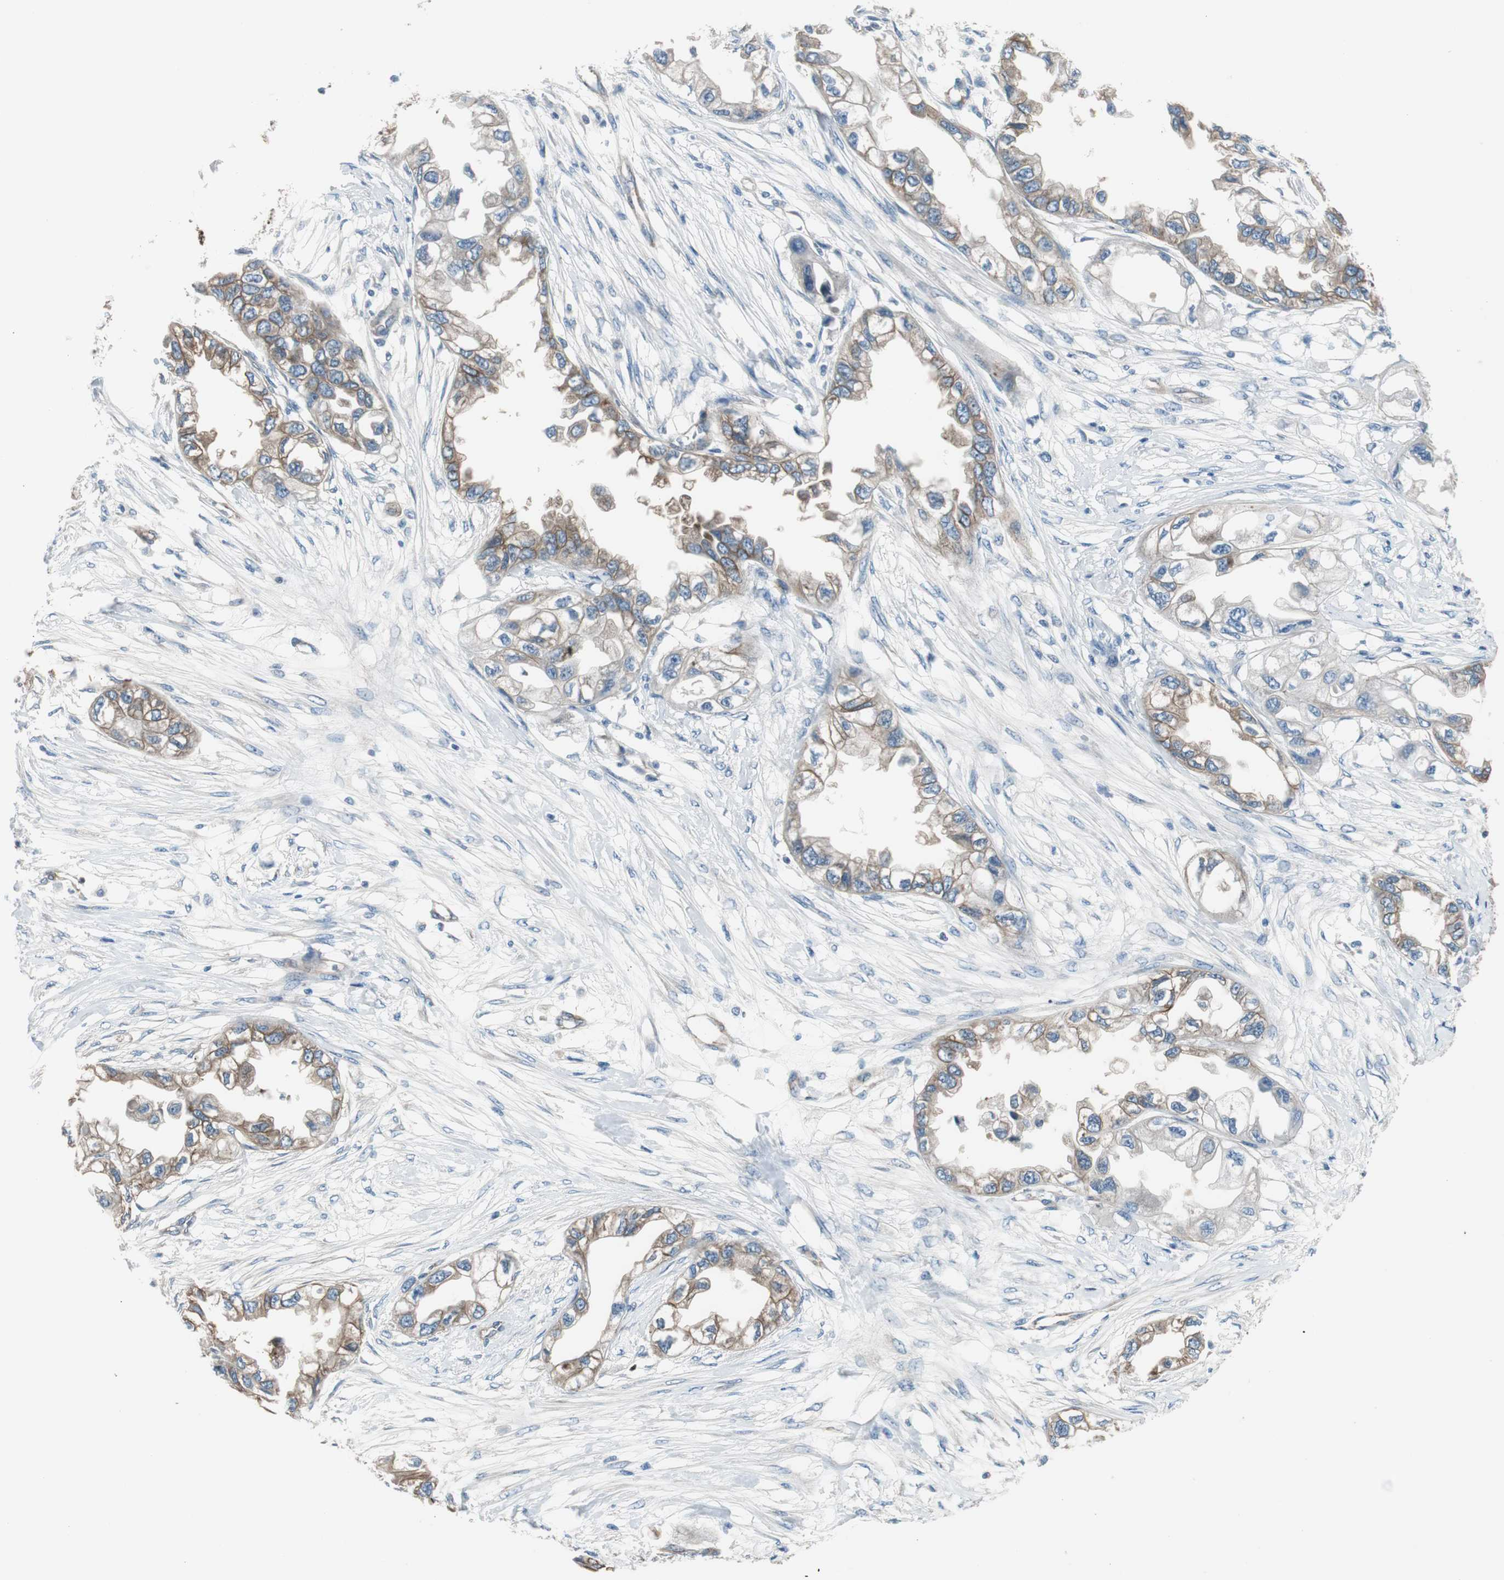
{"staining": {"intensity": "moderate", "quantity": ">75%", "location": "cytoplasmic/membranous"}, "tissue": "endometrial cancer", "cell_type": "Tumor cells", "image_type": "cancer", "snomed": [{"axis": "morphology", "description": "Adenocarcinoma, NOS"}, {"axis": "topography", "description": "Endometrium"}], "caption": "The photomicrograph shows staining of endometrial cancer, revealing moderate cytoplasmic/membranous protein staining (brown color) within tumor cells. (brown staining indicates protein expression, while blue staining denotes nuclei).", "gene": "STXBP4", "patient": {"sex": "female", "age": 67}}